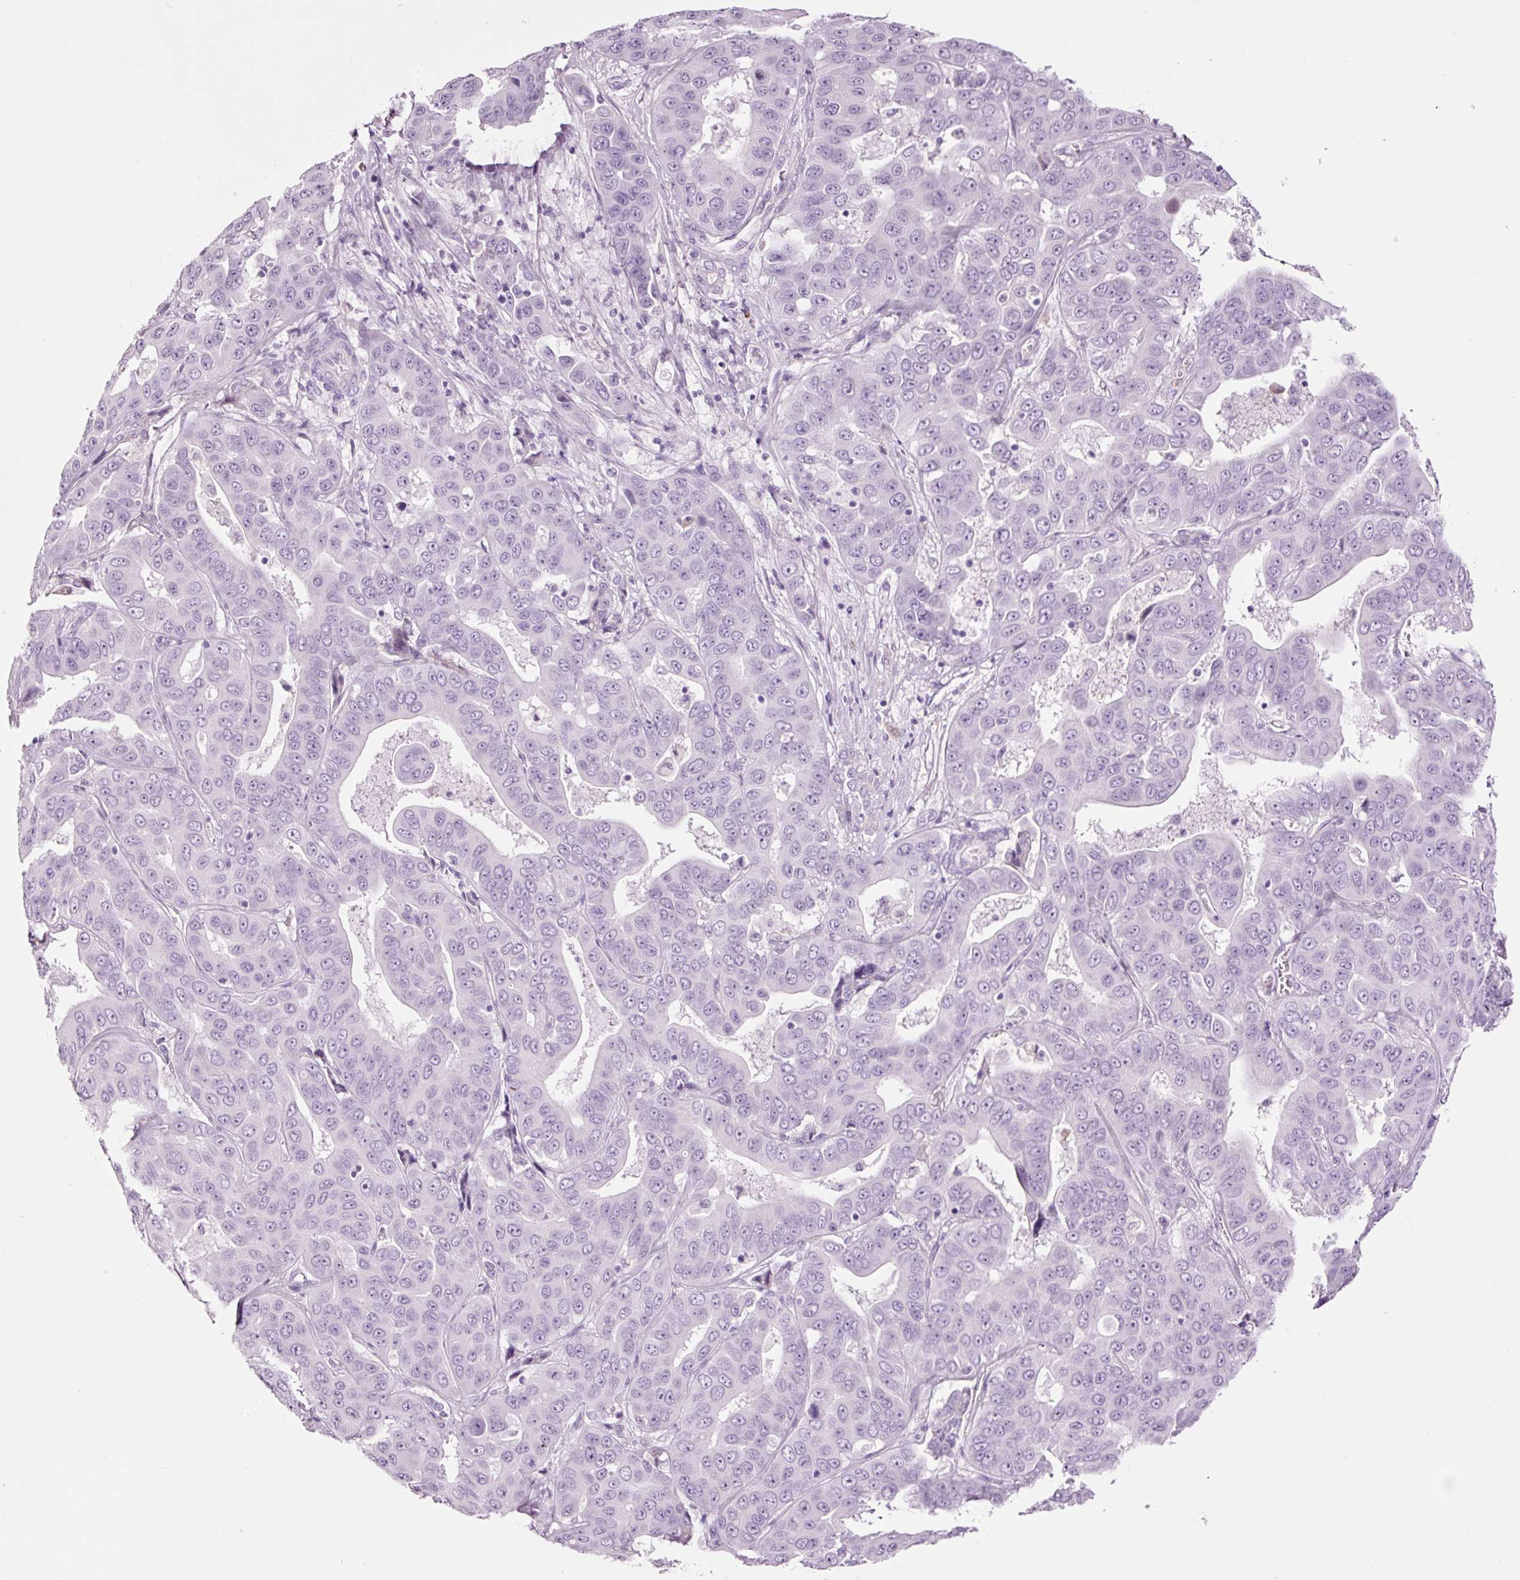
{"staining": {"intensity": "negative", "quantity": "none", "location": "none"}, "tissue": "liver cancer", "cell_type": "Tumor cells", "image_type": "cancer", "snomed": [{"axis": "morphology", "description": "Cholangiocarcinoma"}, {"axis": "topography", "description": "Liver"}], "caption": "DAB (3,3'-diaminobenzidine) immunohistochemical staining of liver cancer (cholangiocarcinoma) exhibits no significant staining in tumor cells. (Stains: DAB (3,3'-diaminobenzidine) immunohistochemistry with hematoxylin counter stain, Microscopy: brightfield microscopy at high magnification).", "gene": "KLF1", "patient": {"sex": "female", "age": 52}}